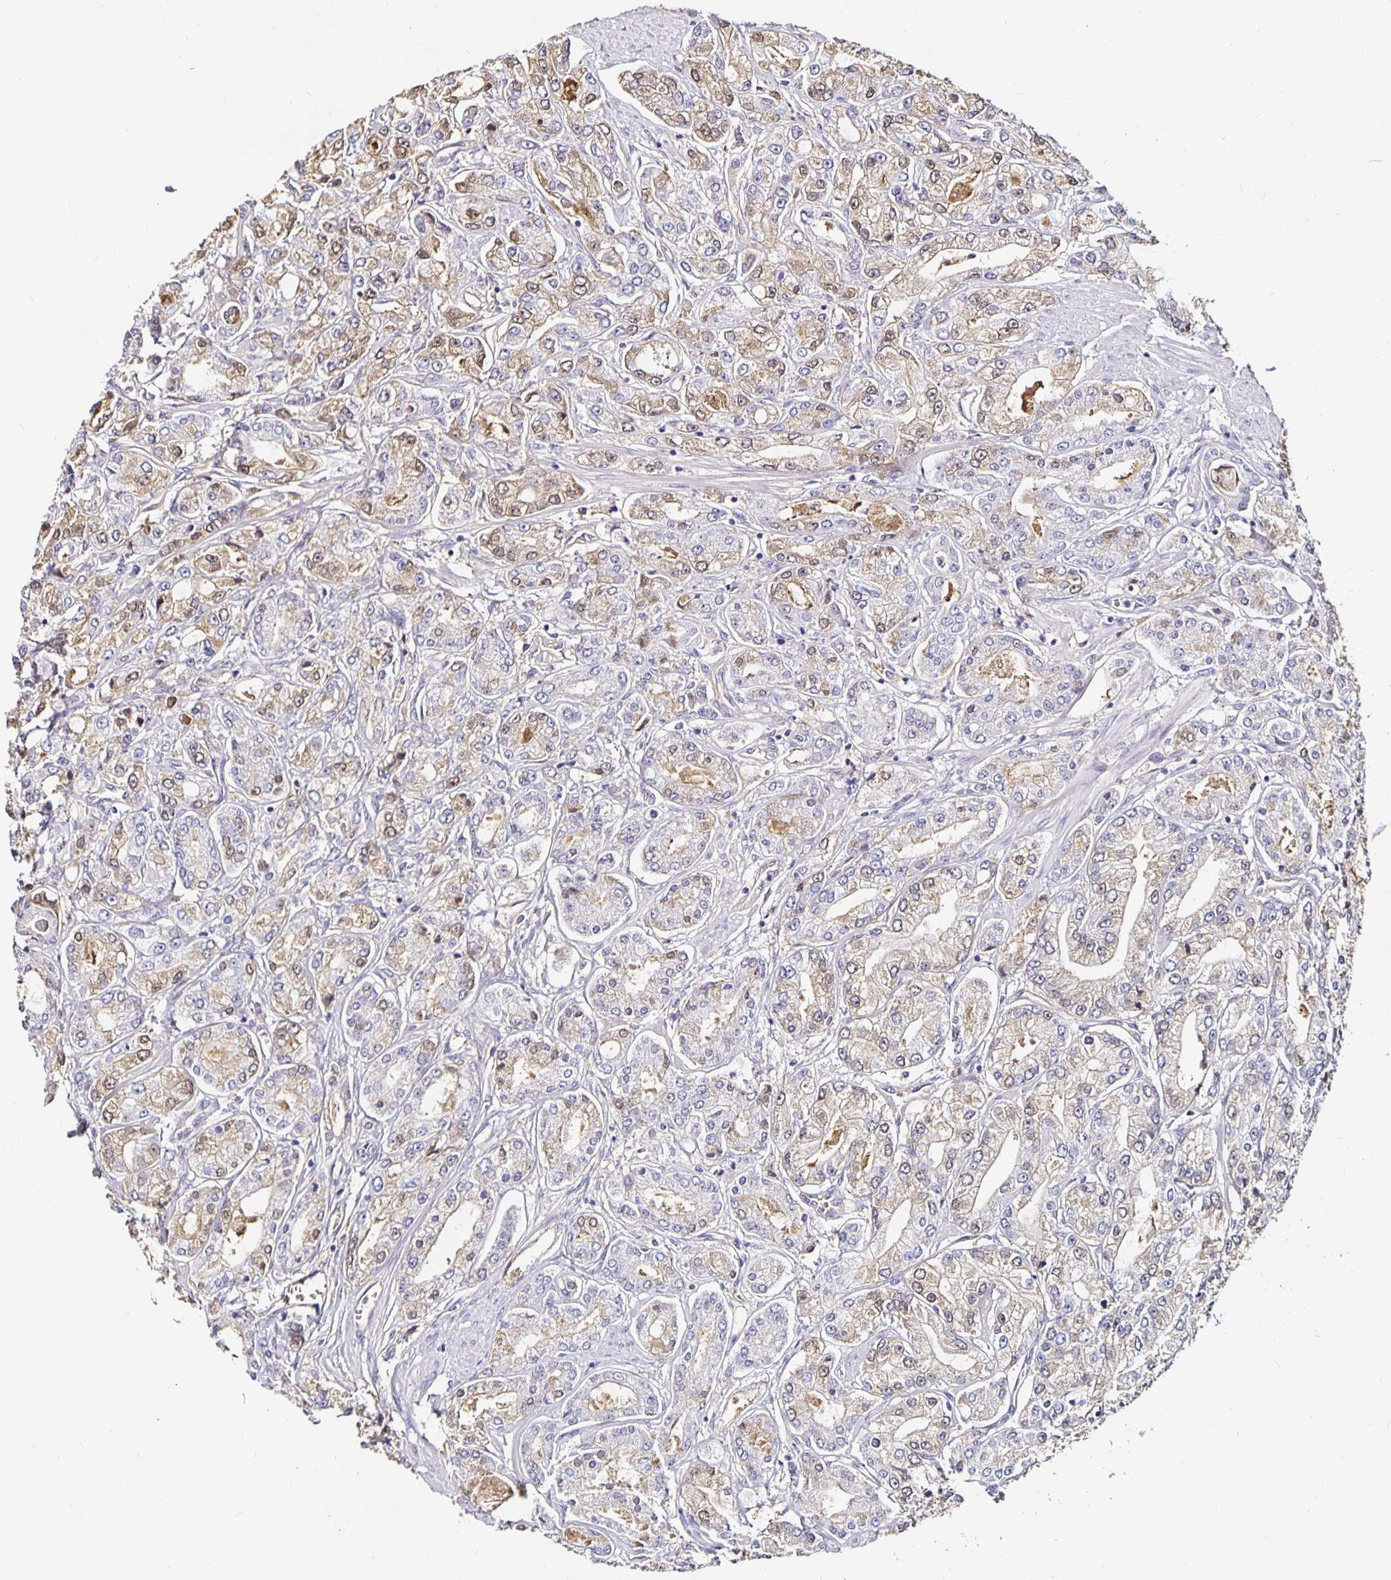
{"staining": {"intensity": "weak", "quantity": "25%-75%", "location": "cytoplasmic/membranous,nuclear"}, "tissue": "prostate cancer", "cell_type": "Tumor cells", "image_type": "cancer", "snomed": [{"axis": "morphology", "description": "Adenocarcinoma, High grade"}, {"axis": "topography", "description": "Prostate"}], "caption": "Protein expression analysis of prostate cancer shows weak cytoplasmic/membranous and nuclear expression in about 25%-75% of tumor cells.", "gene": "TTR", "patient": {"sex": "male", "age": 66}}